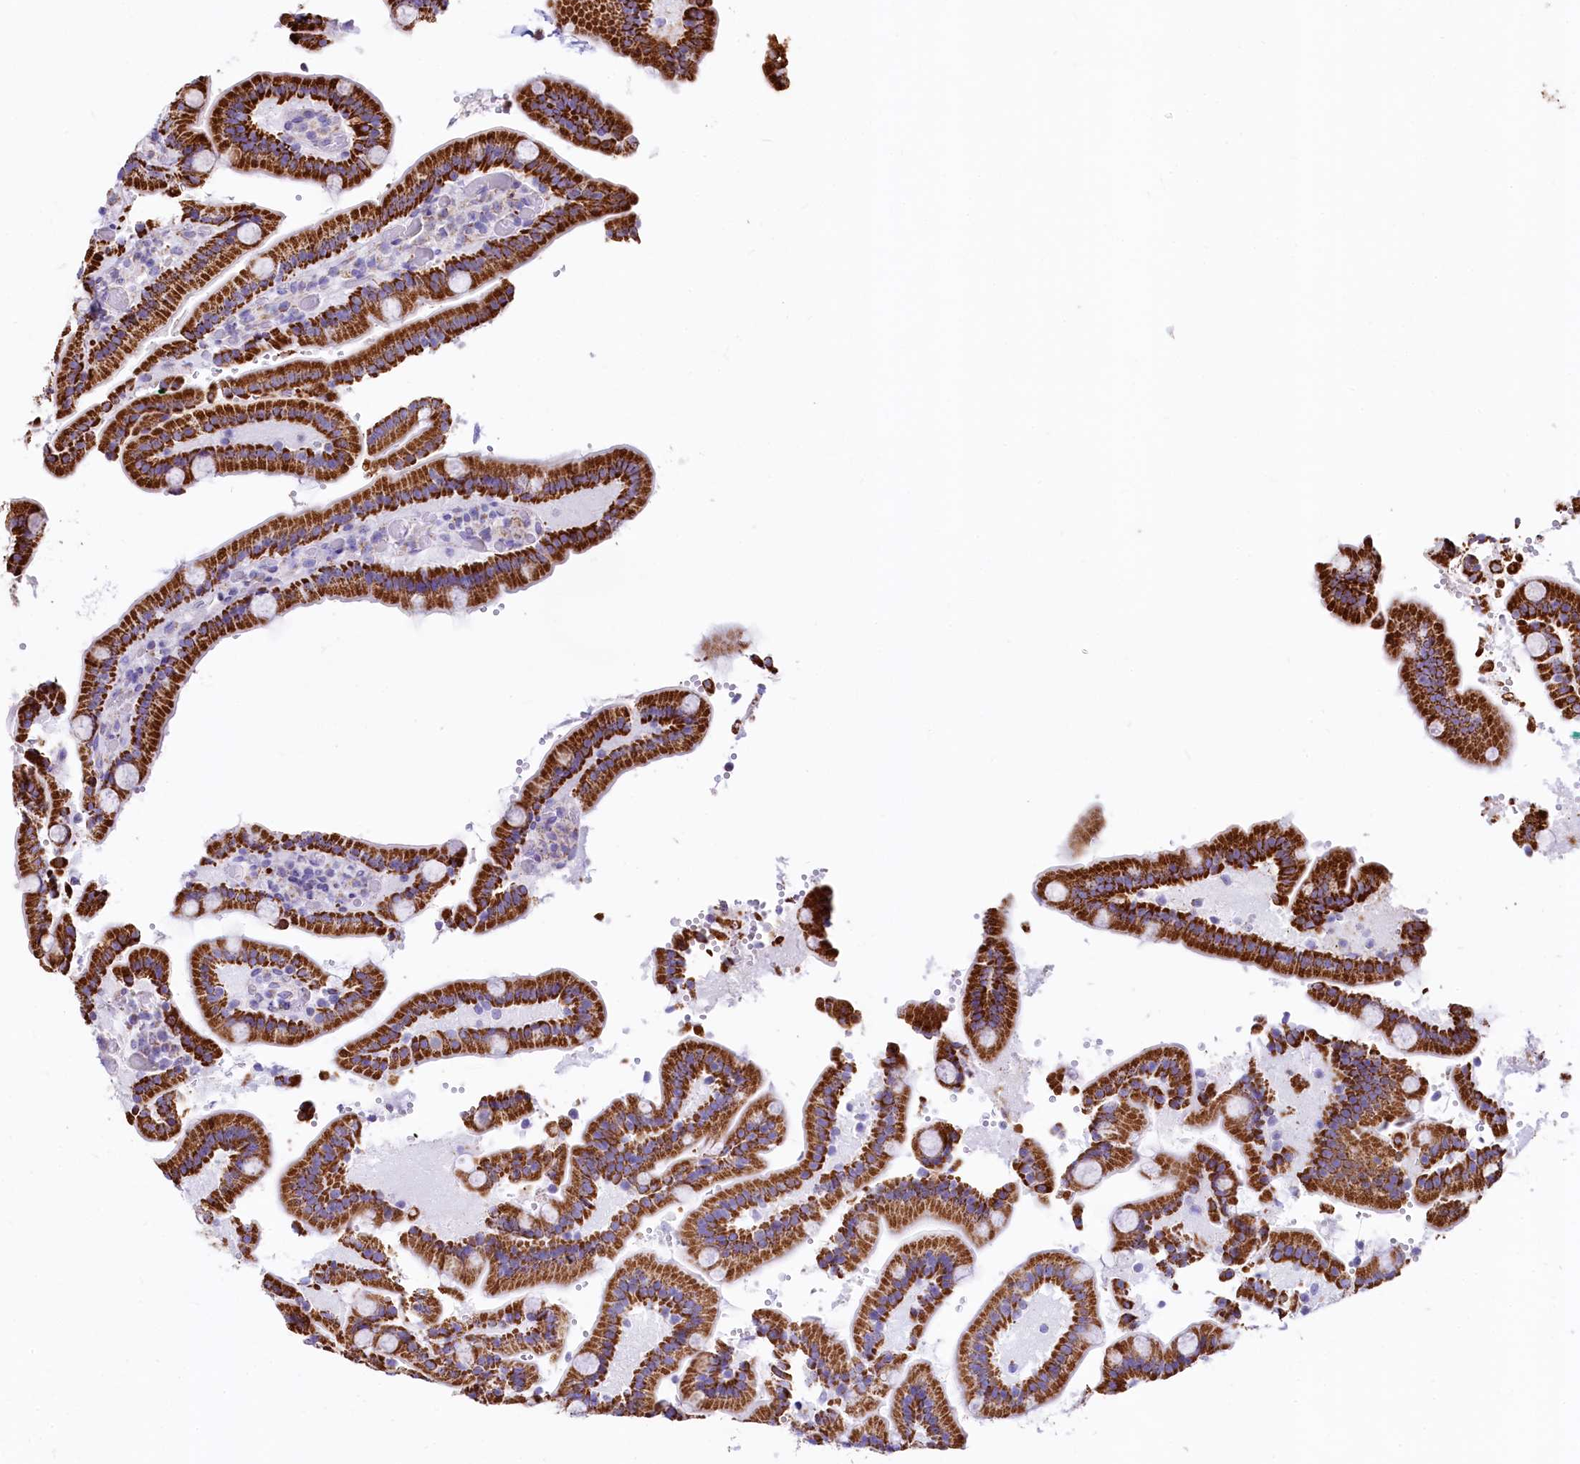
{"staining": {"intensity": "strong", "quantity": ">75%", "location": "cytoplasmic/membranous"}, "tissue": "duodenum", "cell_type": "Glandular cells", "image_type": "normal", "snomed": [{"axis": "morphology", "description": "Normal tissue, NOS"}, {"axis": "topography", "description": "Duodenum"}], "caption": "Protein analysis of unremarkable duodenum reveals strong cytoplasmic/membranous staining in approximately >75% of glandular cells. The staining was performed using DAB, with brown indicating positive protein expression. Nuclei are stained blue with hematoxylin.", "gene": "VWCE", "patient": {"sex": "female", "age": 62}}